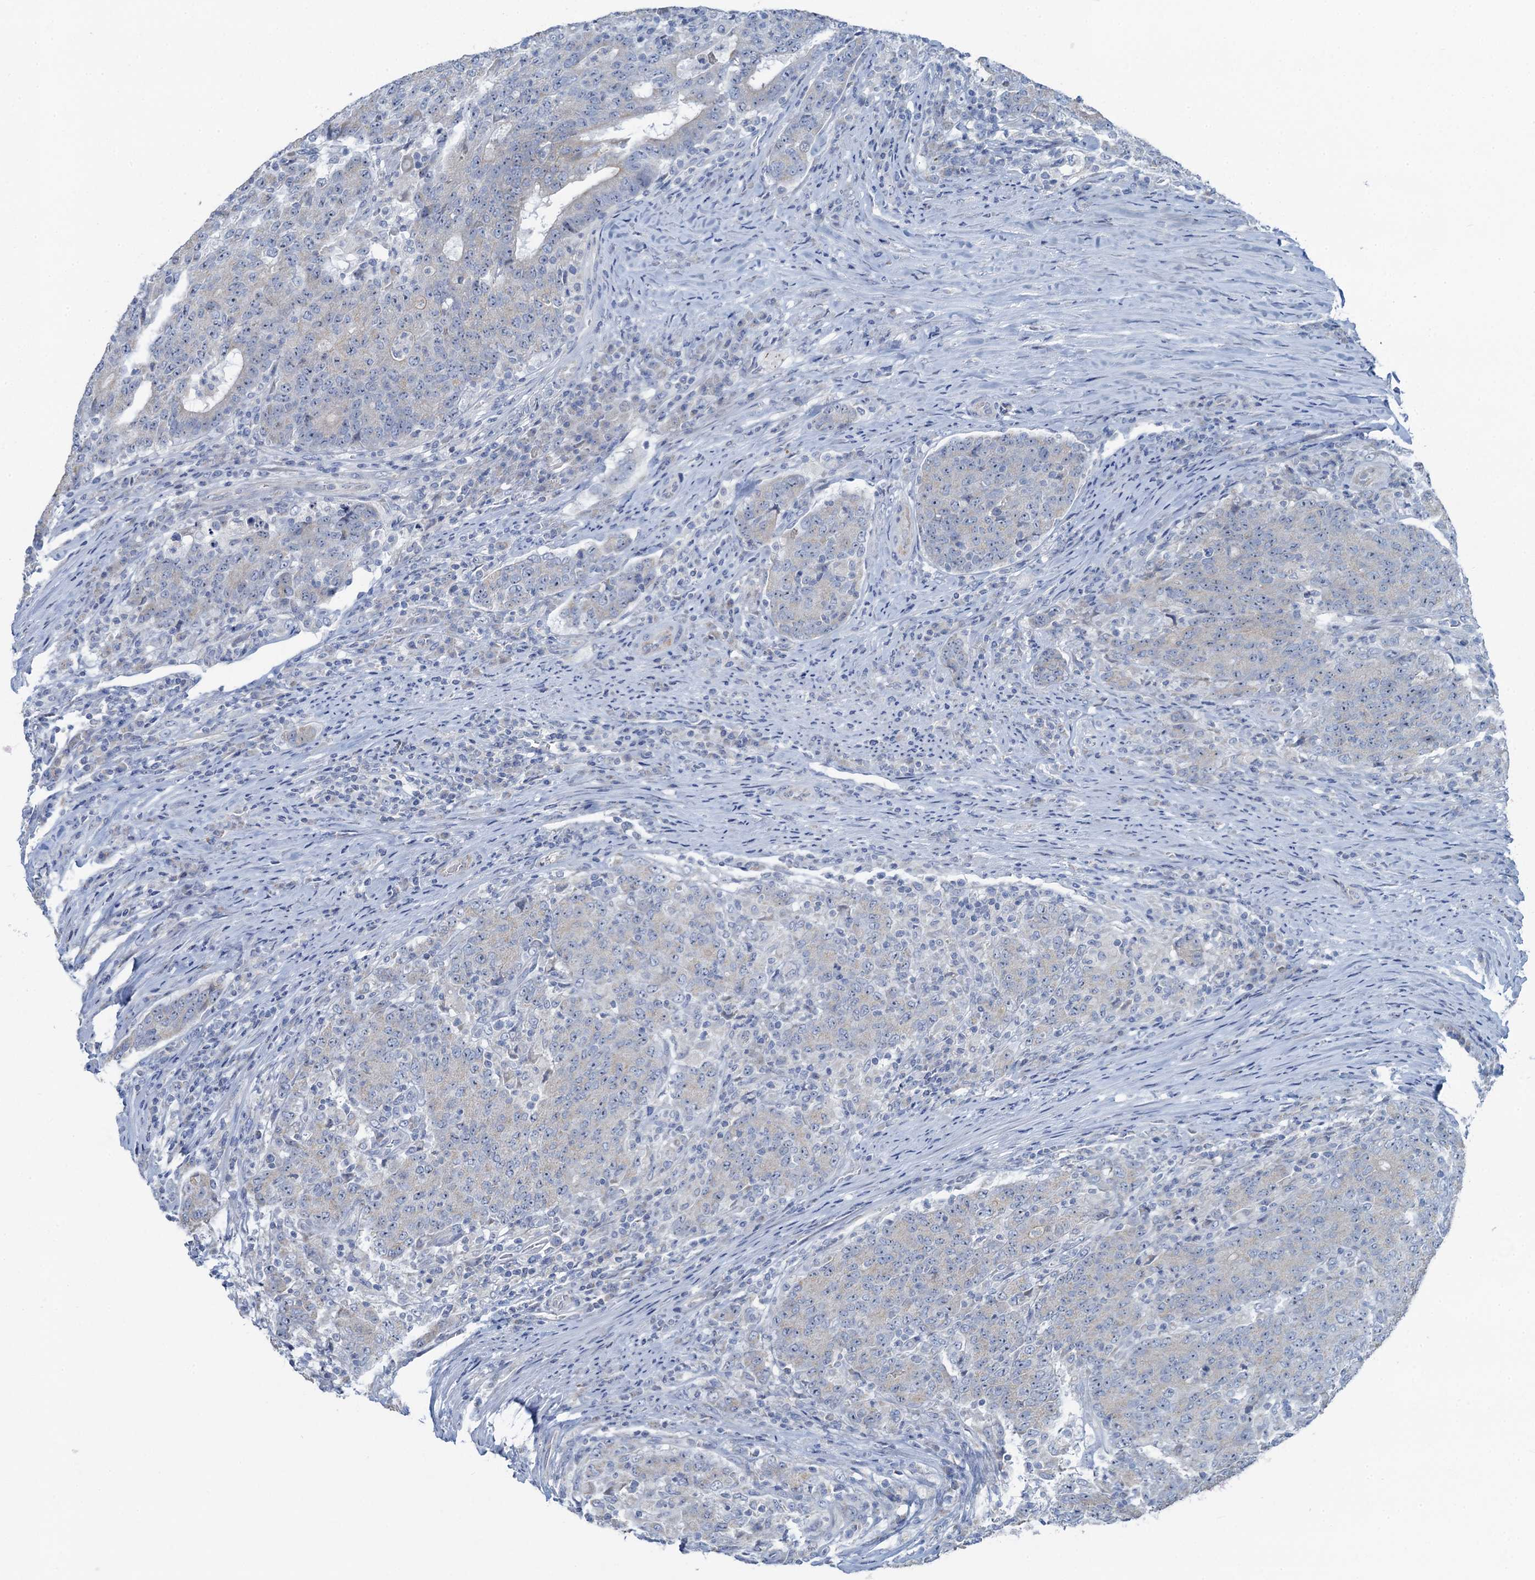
{"staining": {"intensity": "negative", "quantity": "none", "location": "none"}, "tissue": "colorectal cancer", "cell_type": "Tumor cells", "image_type": "cancer", "snomed": [{"axis": "morphology", "description": "Adenocarcinoma, NOS"}, {"axis": "topography", "description": "Colon"}], "caption": "Colorectal adenocarcinoma was stained to show a protein in brown. There is no significant positivity in tumor cells.", "gene": "PLLP", "patient": {"sex": "female", "age": 75}}